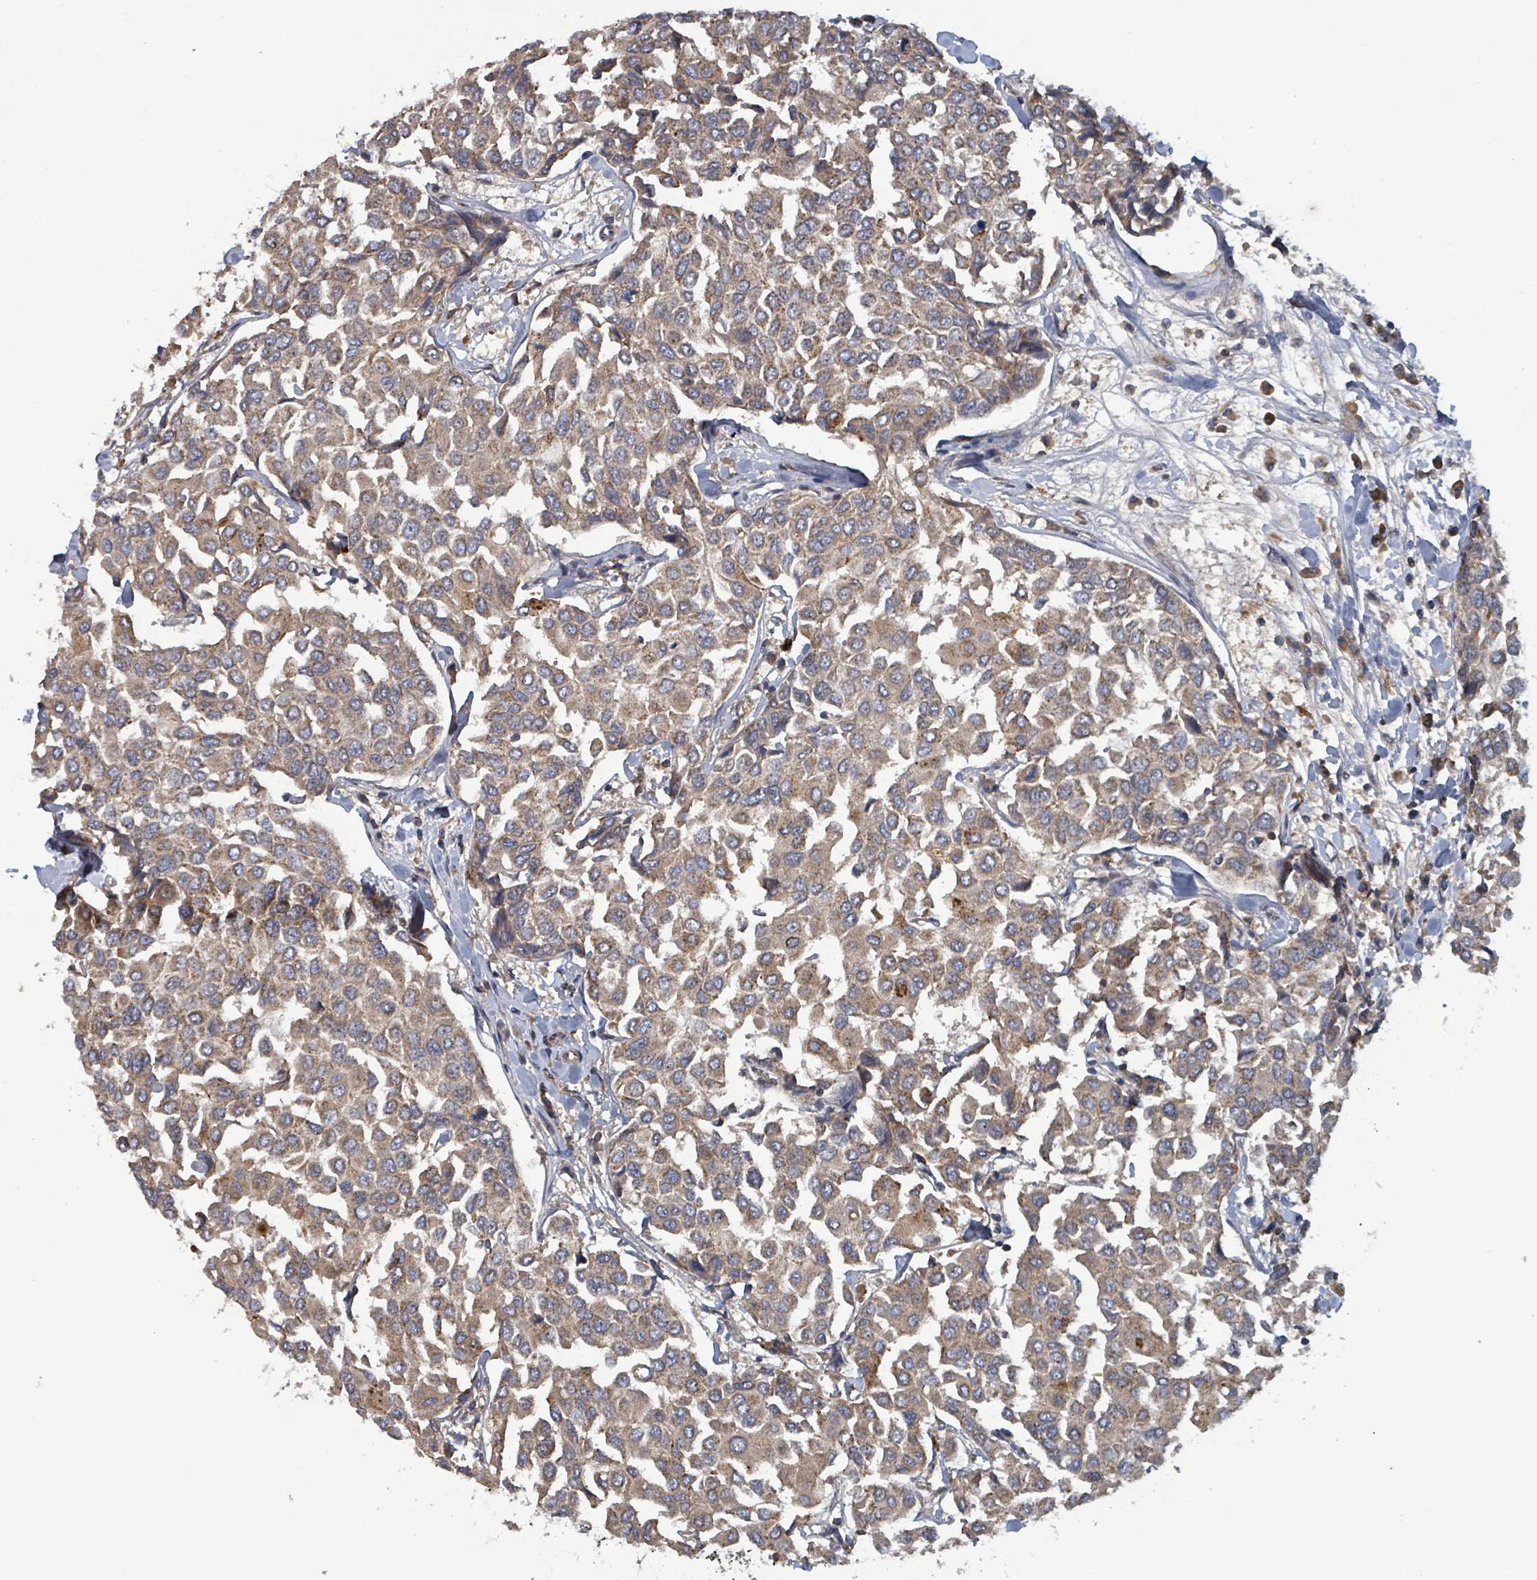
{"staining": {"intensity": "weak", "quantity": ">75%", "location": "cytoplasmic/membranous"}, "tissue": "breast cancer", "cell_type": "Tumor cells", "image_type": "cancer", "snomed": [{"axis": "morphology", "description": "Duct carcinoma"}, {"axis": "topography", "description": "Breast"}], "caption": "Human infiltrating ductal carcinoma (breast) stained for a protein (brown) exhibits weak cytoplasmic/membranous positive expression in about >75% of tumor cells.", "gene": "HIVEP1", "patient": {"sex": "female", "age": 55}}